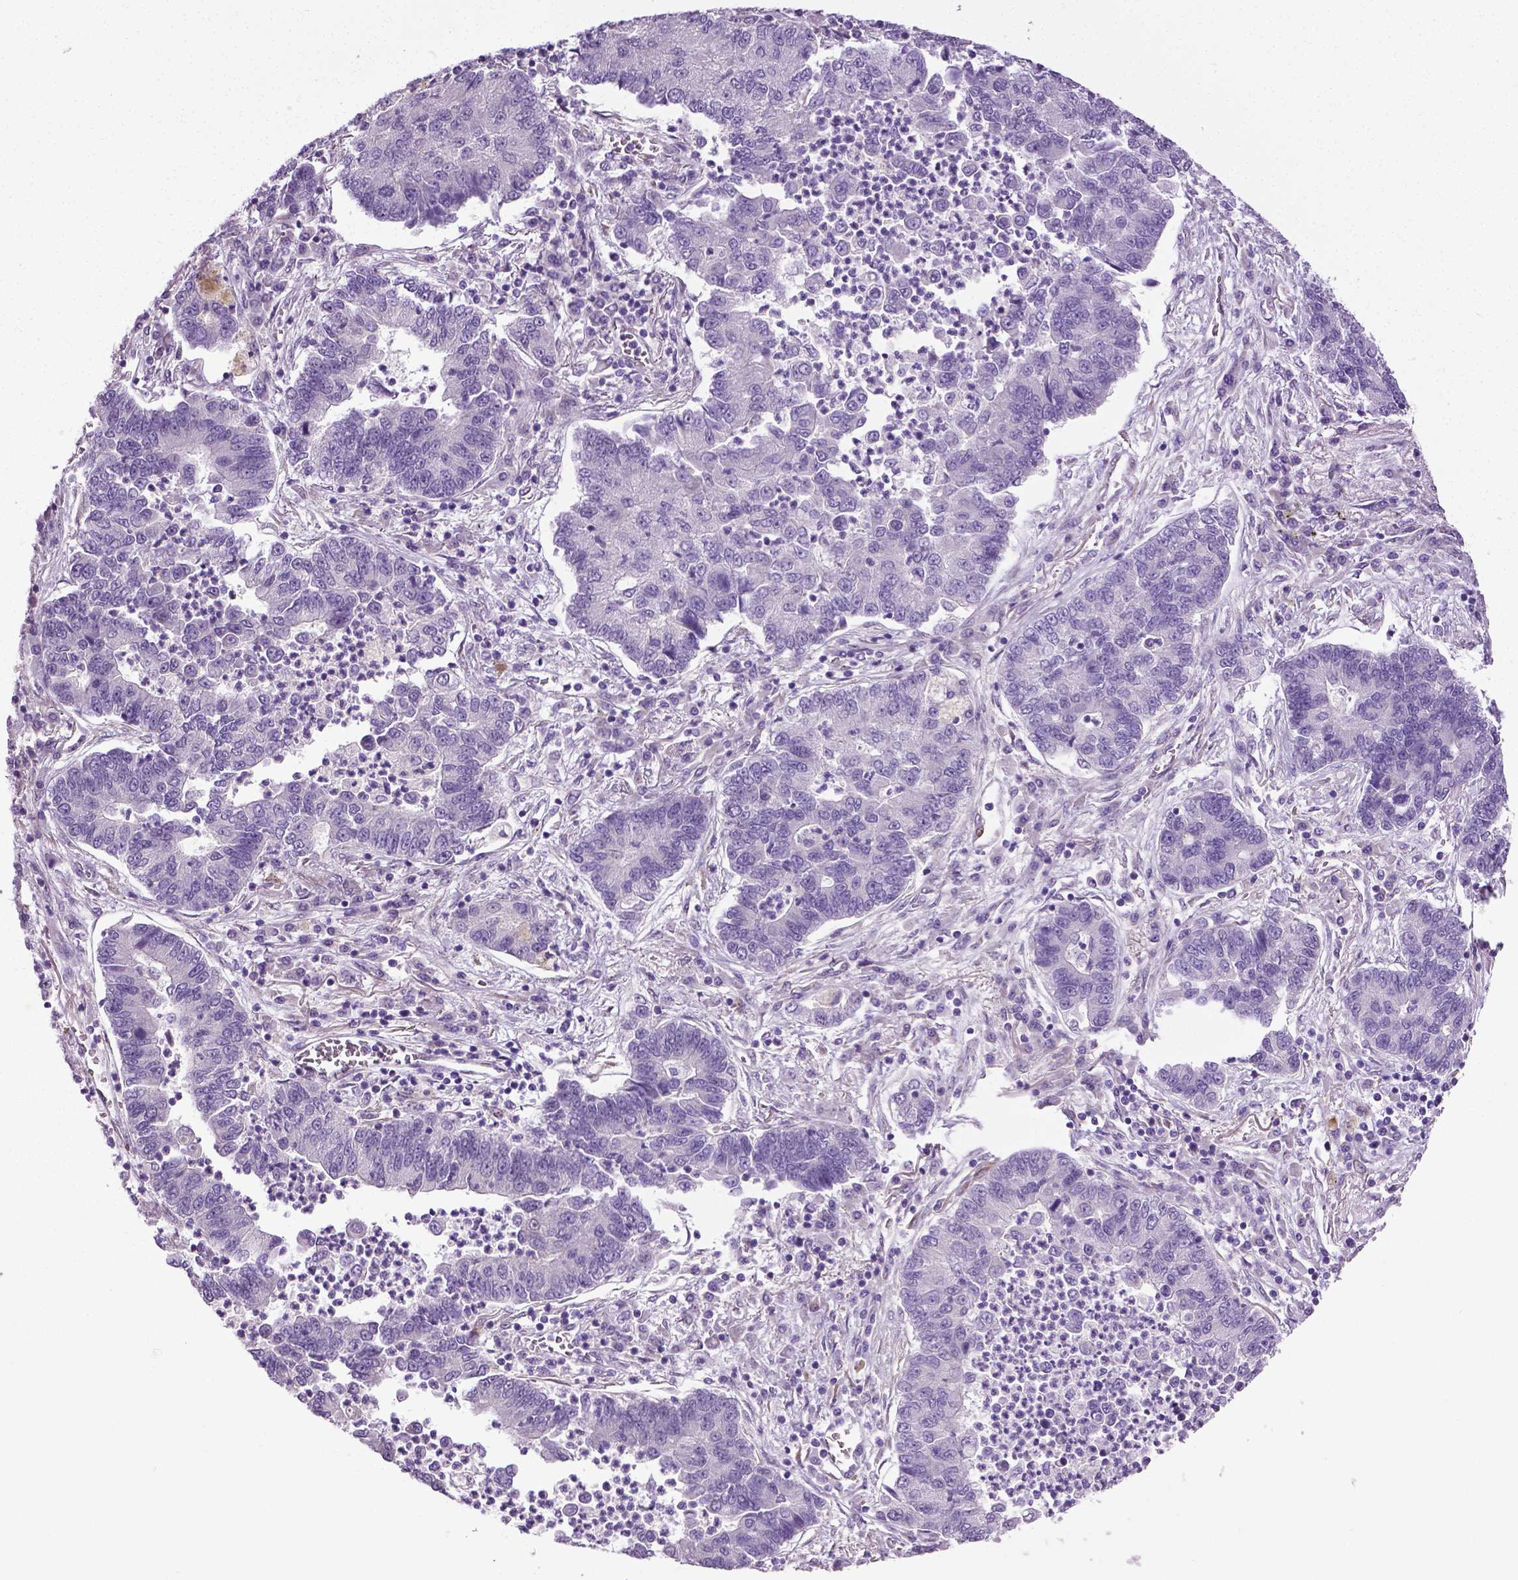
{"staining": {"intensity": "negative", "quantity": "none", "location": "none"}, "tissue": "lung cancer", "cell_type": "Tumor cells", "image_type": "cancer", "snomed": [{"axis": "morphology", "description": "Adenocarcinoma, NOS"}, {"axis": "topography", "description": "Lung"}], "caption": "The histopathology image reveals no staining of tumor cells in adenocarcinoma (lung).", "gene": "PTGER3", "patient": {"sex": "female", "age": 57}}